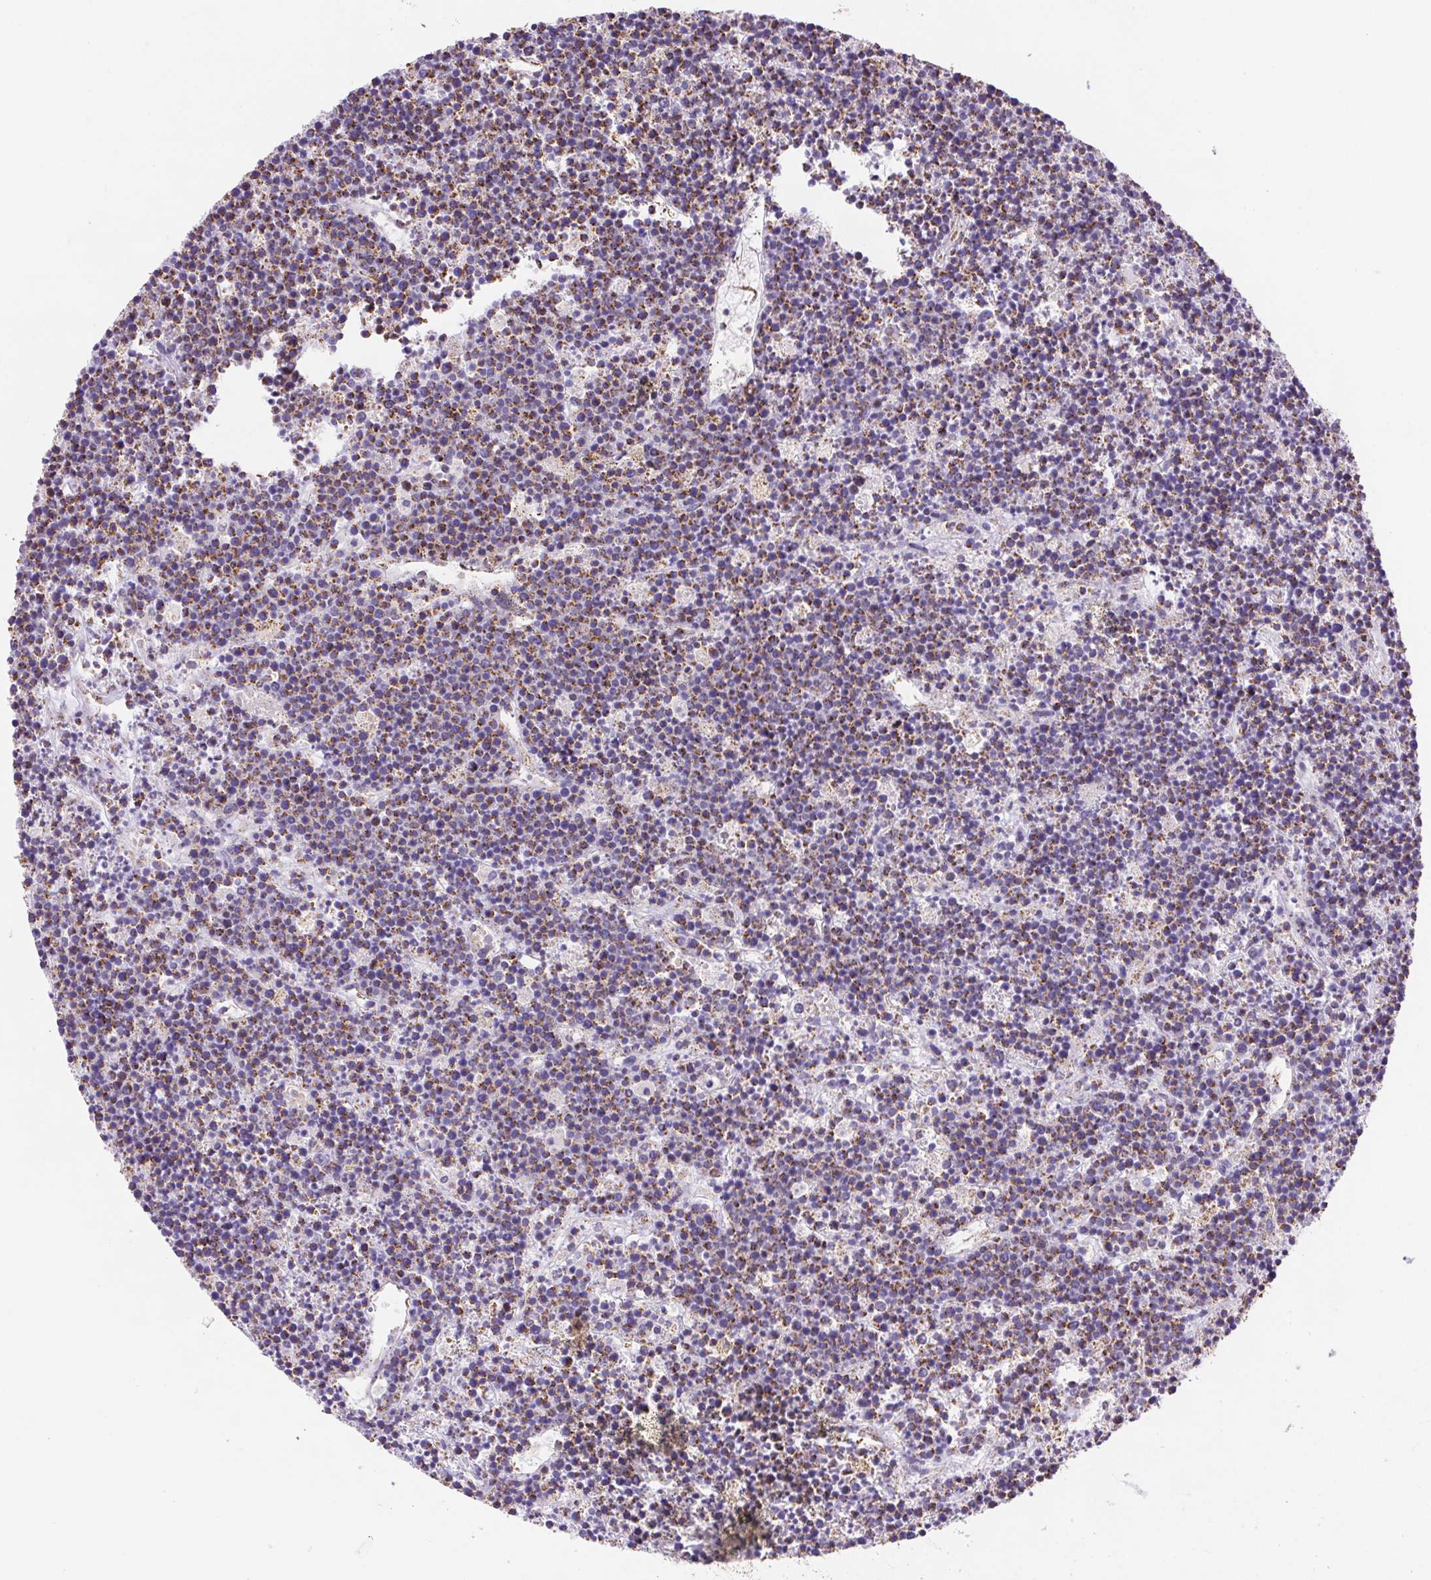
{"staining": {"intensity": "weak", "quantity": "25%-75%", "location": "cytoplasmic/membranous"}, "tissue": "lymphoma", "cell_type": "Tumor cells", "image_type": "cancer", "snomed": [{"axis": "morphology", "description": "Malignant lymphoma, non-Hodgkin's type, High grade"}, {"axis": "topography", "description": "Ovary"}], "caption": "Immunohistochemical staining of lymphoma exhibits weak cytoplasmic/membranous protein positivity in approximately 25%-75% of tumor cells.", "gene": "NIPSNAP2", "patient": {"sex": "female", "age": 56}}